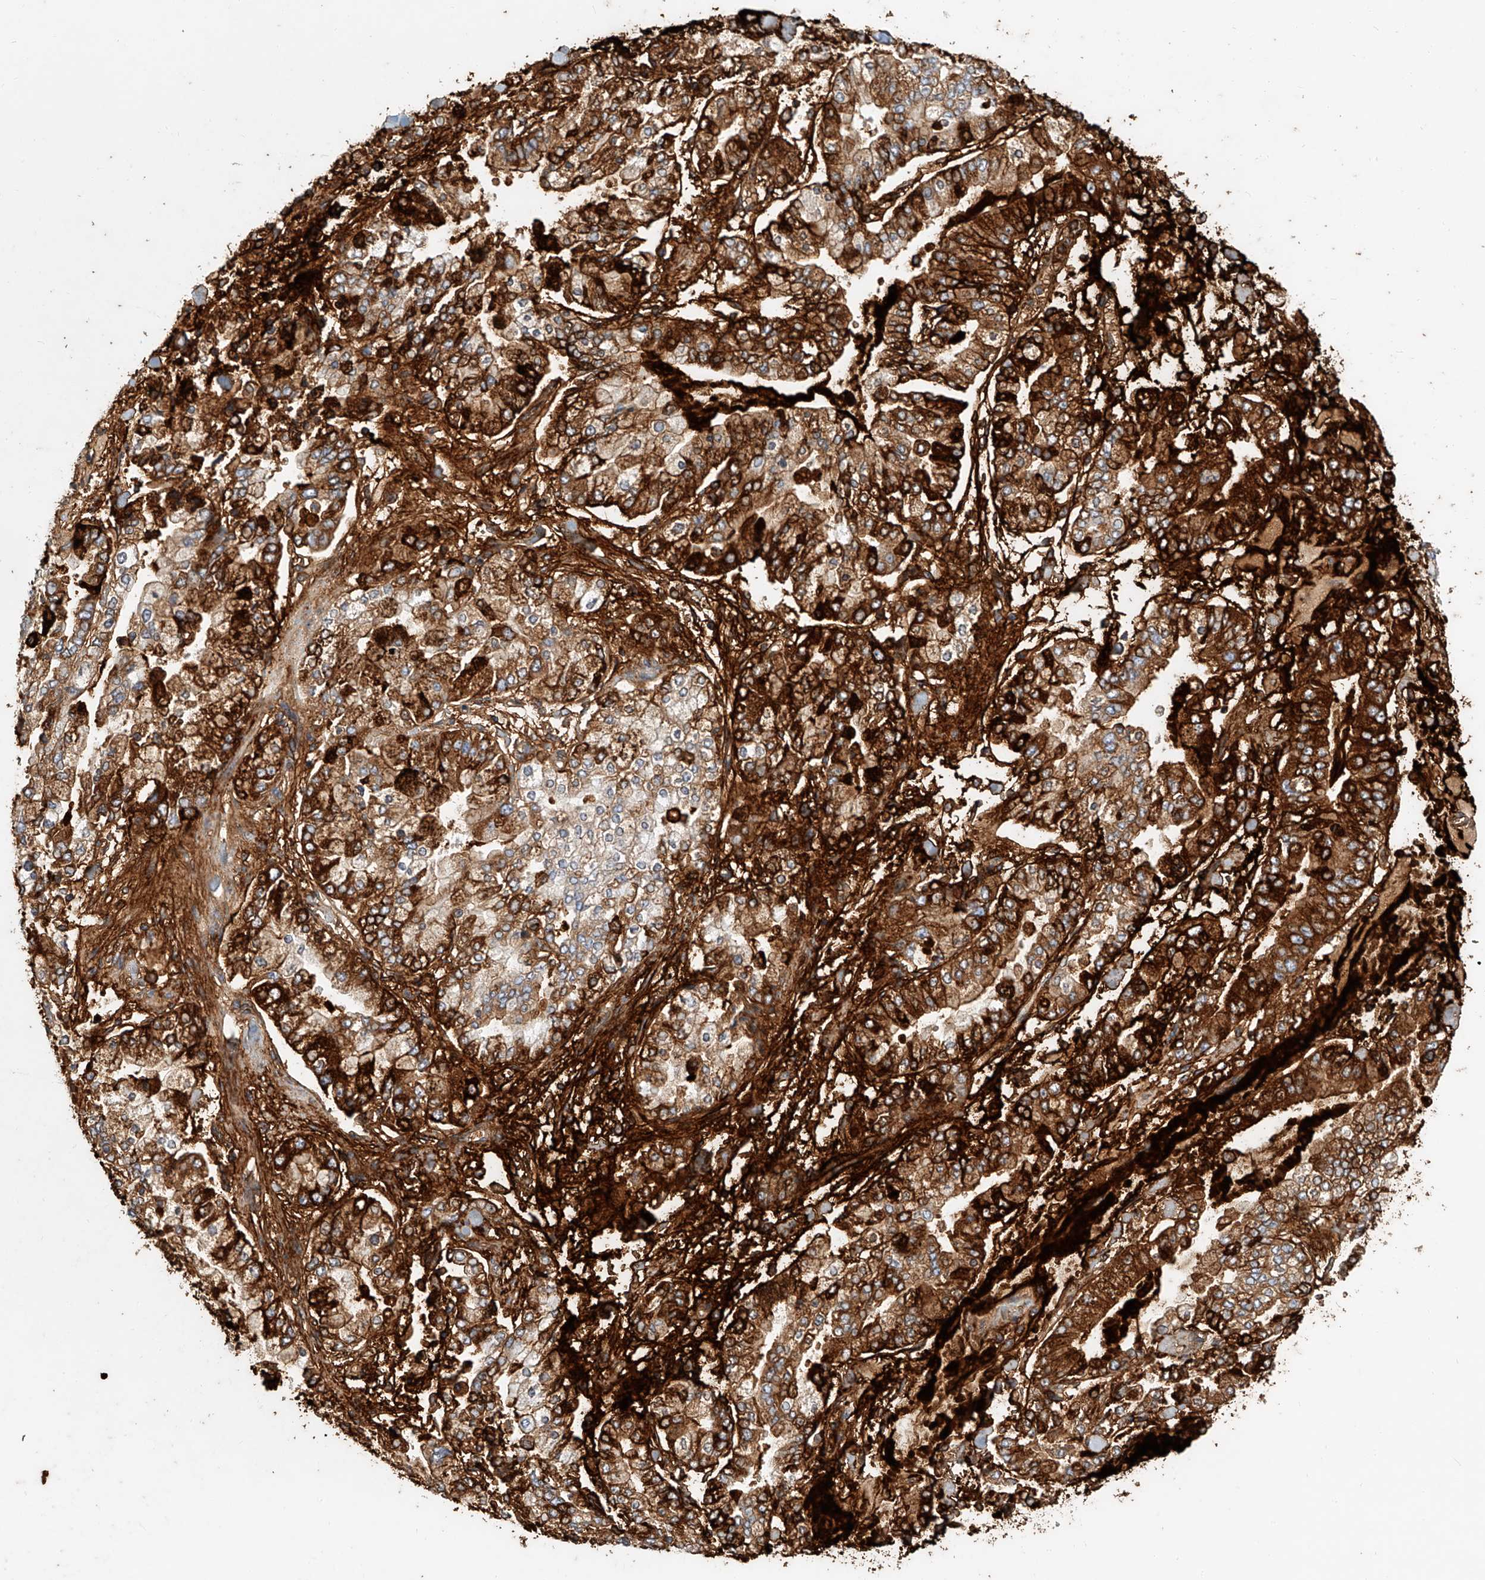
{"staining": {"intensity": "strong", "quantity": ">75%", "location": "cytoplasmic/membranous"}, "tissue": "stomach cancer", "cell_type": "Tumor cells", "image_type": "cancer", "snomed": [{"axis": "morphology", "description": "Normal tissue, NOS"}, {"axis": "morphology", "description": "Adenocarcinoma, NOS"}, {"axis": "topography", "description": "Stomach, upper"}, {"axis": "topography", "description": "Stomach"}], "caption": "Human stomach cancer stained with a brown dye demonstrates strong cytoplasmic/membranous positive expression in approximately >75% of tumor cells.", "gene": "HGSNAT", "patient": {"sex": "male", "age": 76}}